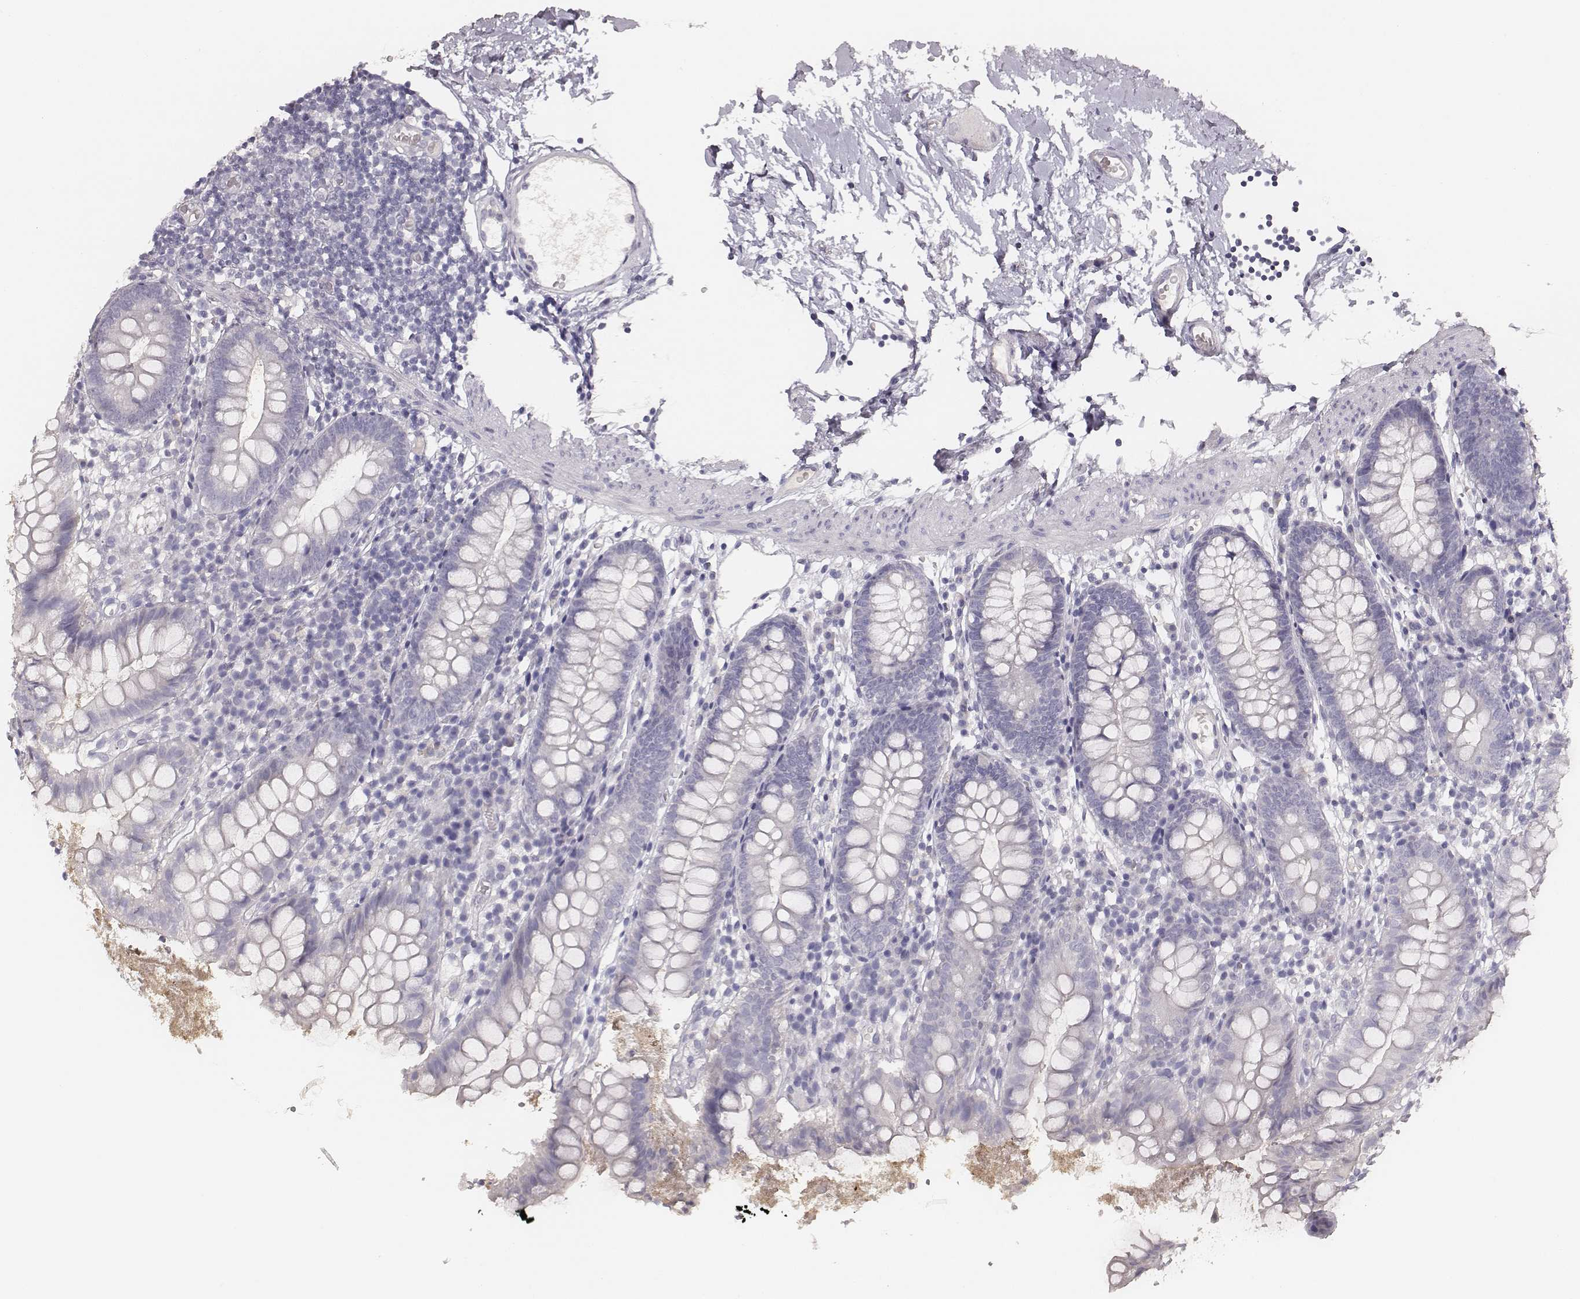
{"staining": {"intensity": "negative", "quantity": "none", "location": "none"}, "tissue": "small intestine", "cell_type": "Glandular cells", "image_type": "normal", "snomed": [{"axis": "morphology", "description": "Normal tissue, NOS"}, {"axis": "topography", "description": "Small intestine"}], "caption": "This is an IHC micrograph of benign human small intestine. There is no staining in glandular cells.", "gene": "MYH6", "patient": {"sex": "female", "age": 90}}